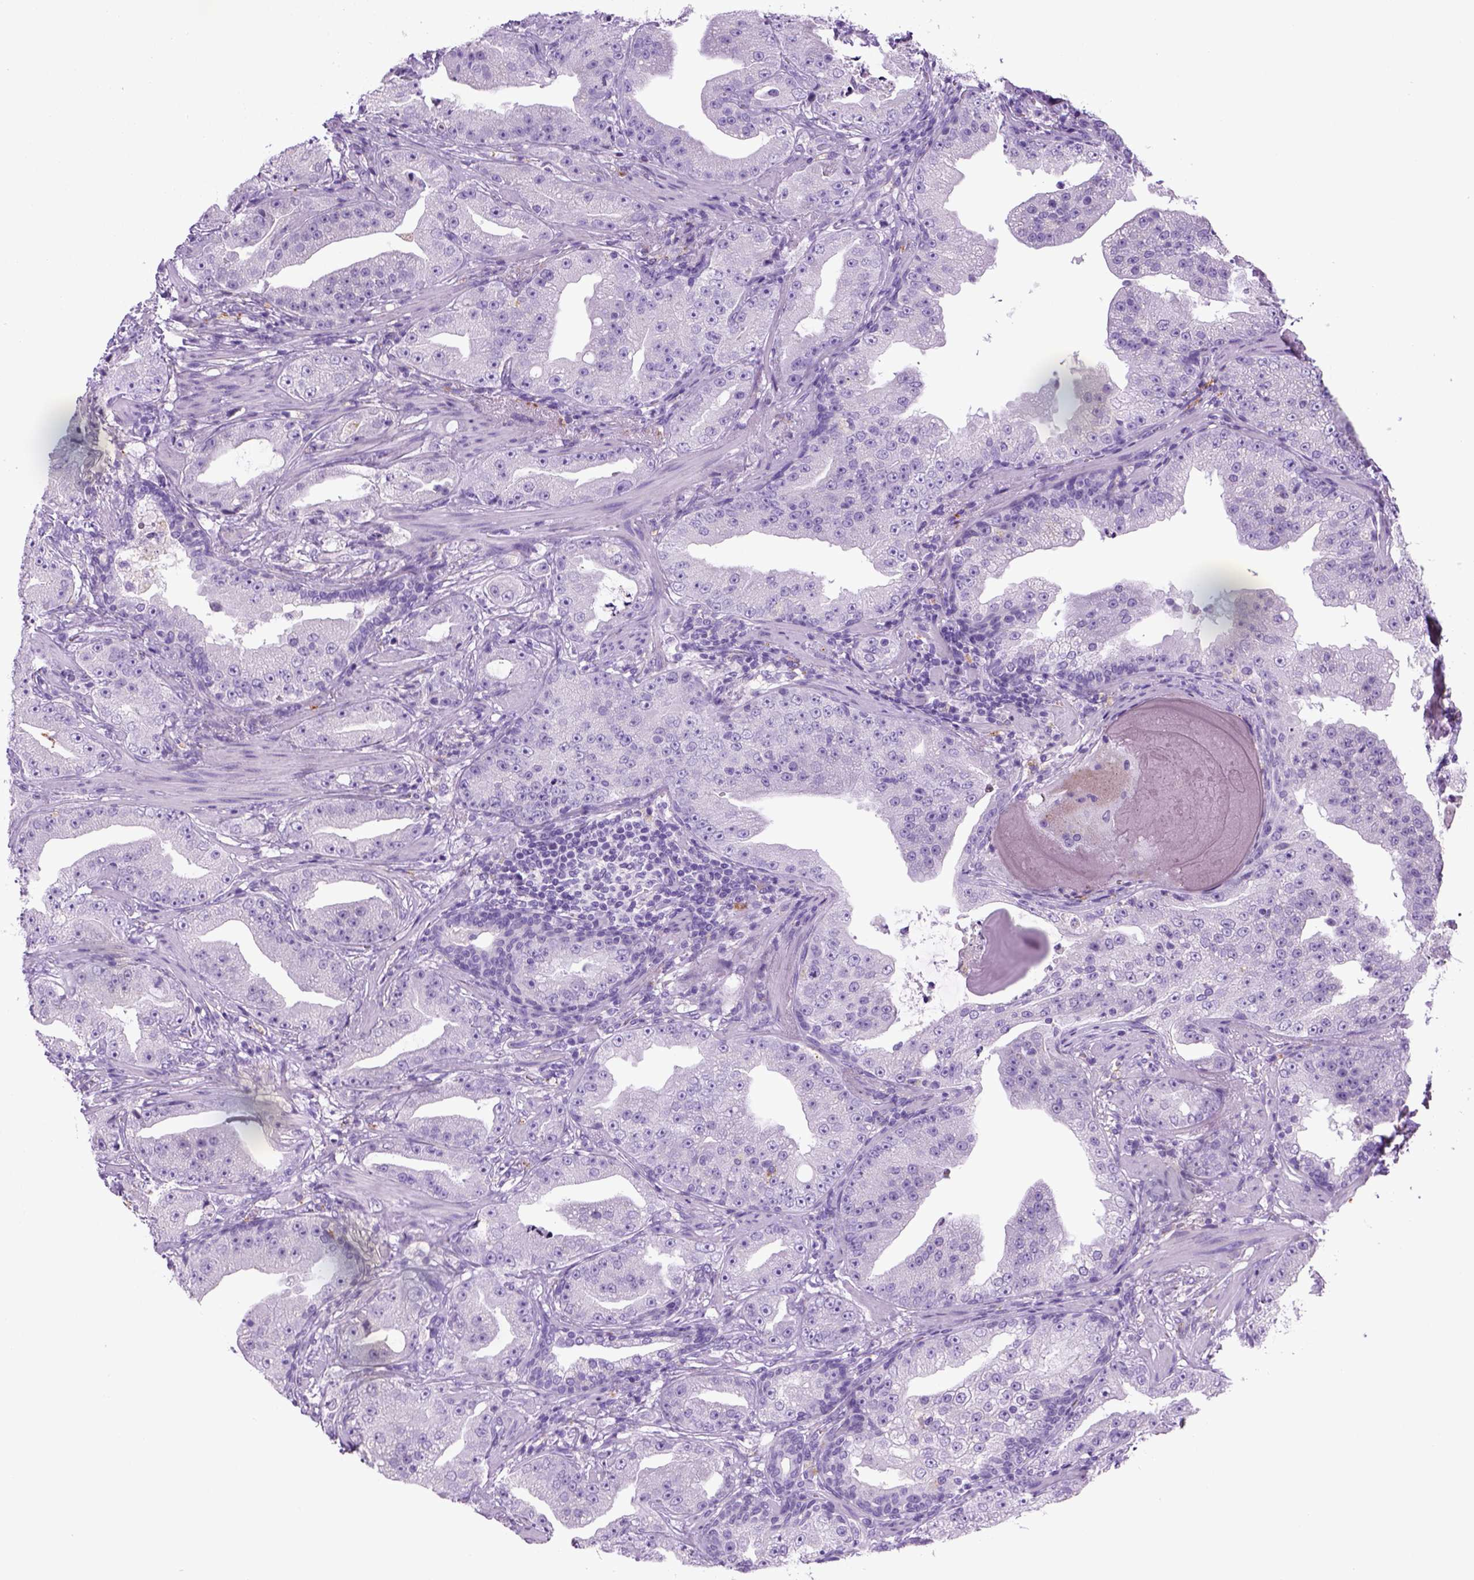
{"staining": {"intensity": "negative", "quantity": "none", "location": "none"}, "tissue": "prostate cancer", "cell_type": "Tumor cells", "image_type": "cancer", "snomed": [{"axis": "morphology", "description": "Adenocarcinoma, Low grade"}, {"axis": "topography", "description": "Prostate"}], "caption": "DAB (3,3'-diaminobenzidine) immunohistochemical staining of human prostate low-grade adenocarcinoma displays no significant staining in tumor cells.", "gene": "KRT71", "patient": {"sex": "male", "age": 62}}